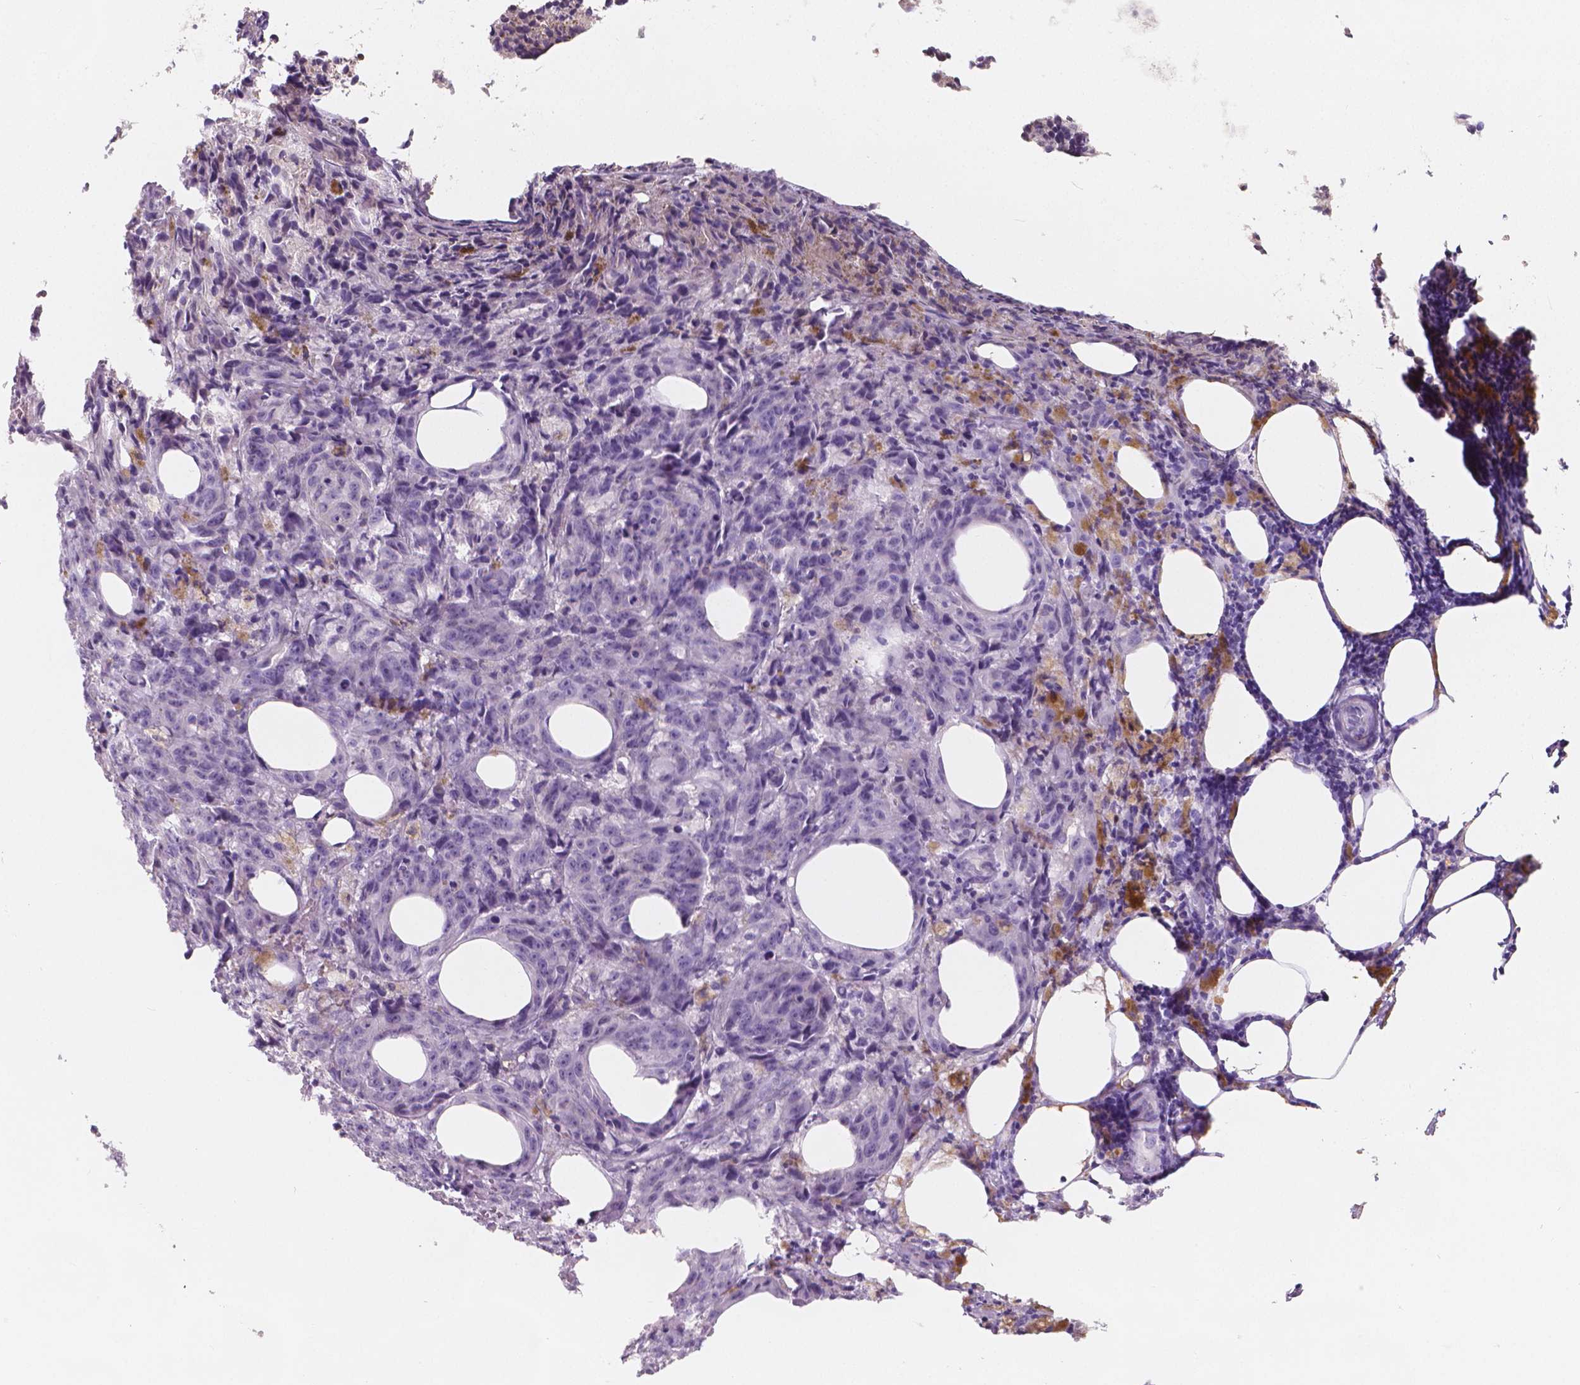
{"staining": {"intensity": "negative", "quantity": "none", "location": "none"}, "tissue": "melanoma", "cell_type": "Tumor cells", "image_type": "cancer", "snomed": [{"axis": "morphology", "description": "Malignant melanoma, NOS"}, {"axis": "topography", "description": "Skin"}], "caption": "DAB immunohistochemical staining of melanoma displays no significant positivity in tumor cells.", "gene": "APOA4", "patient": {"sex": "female", "age": 34}}